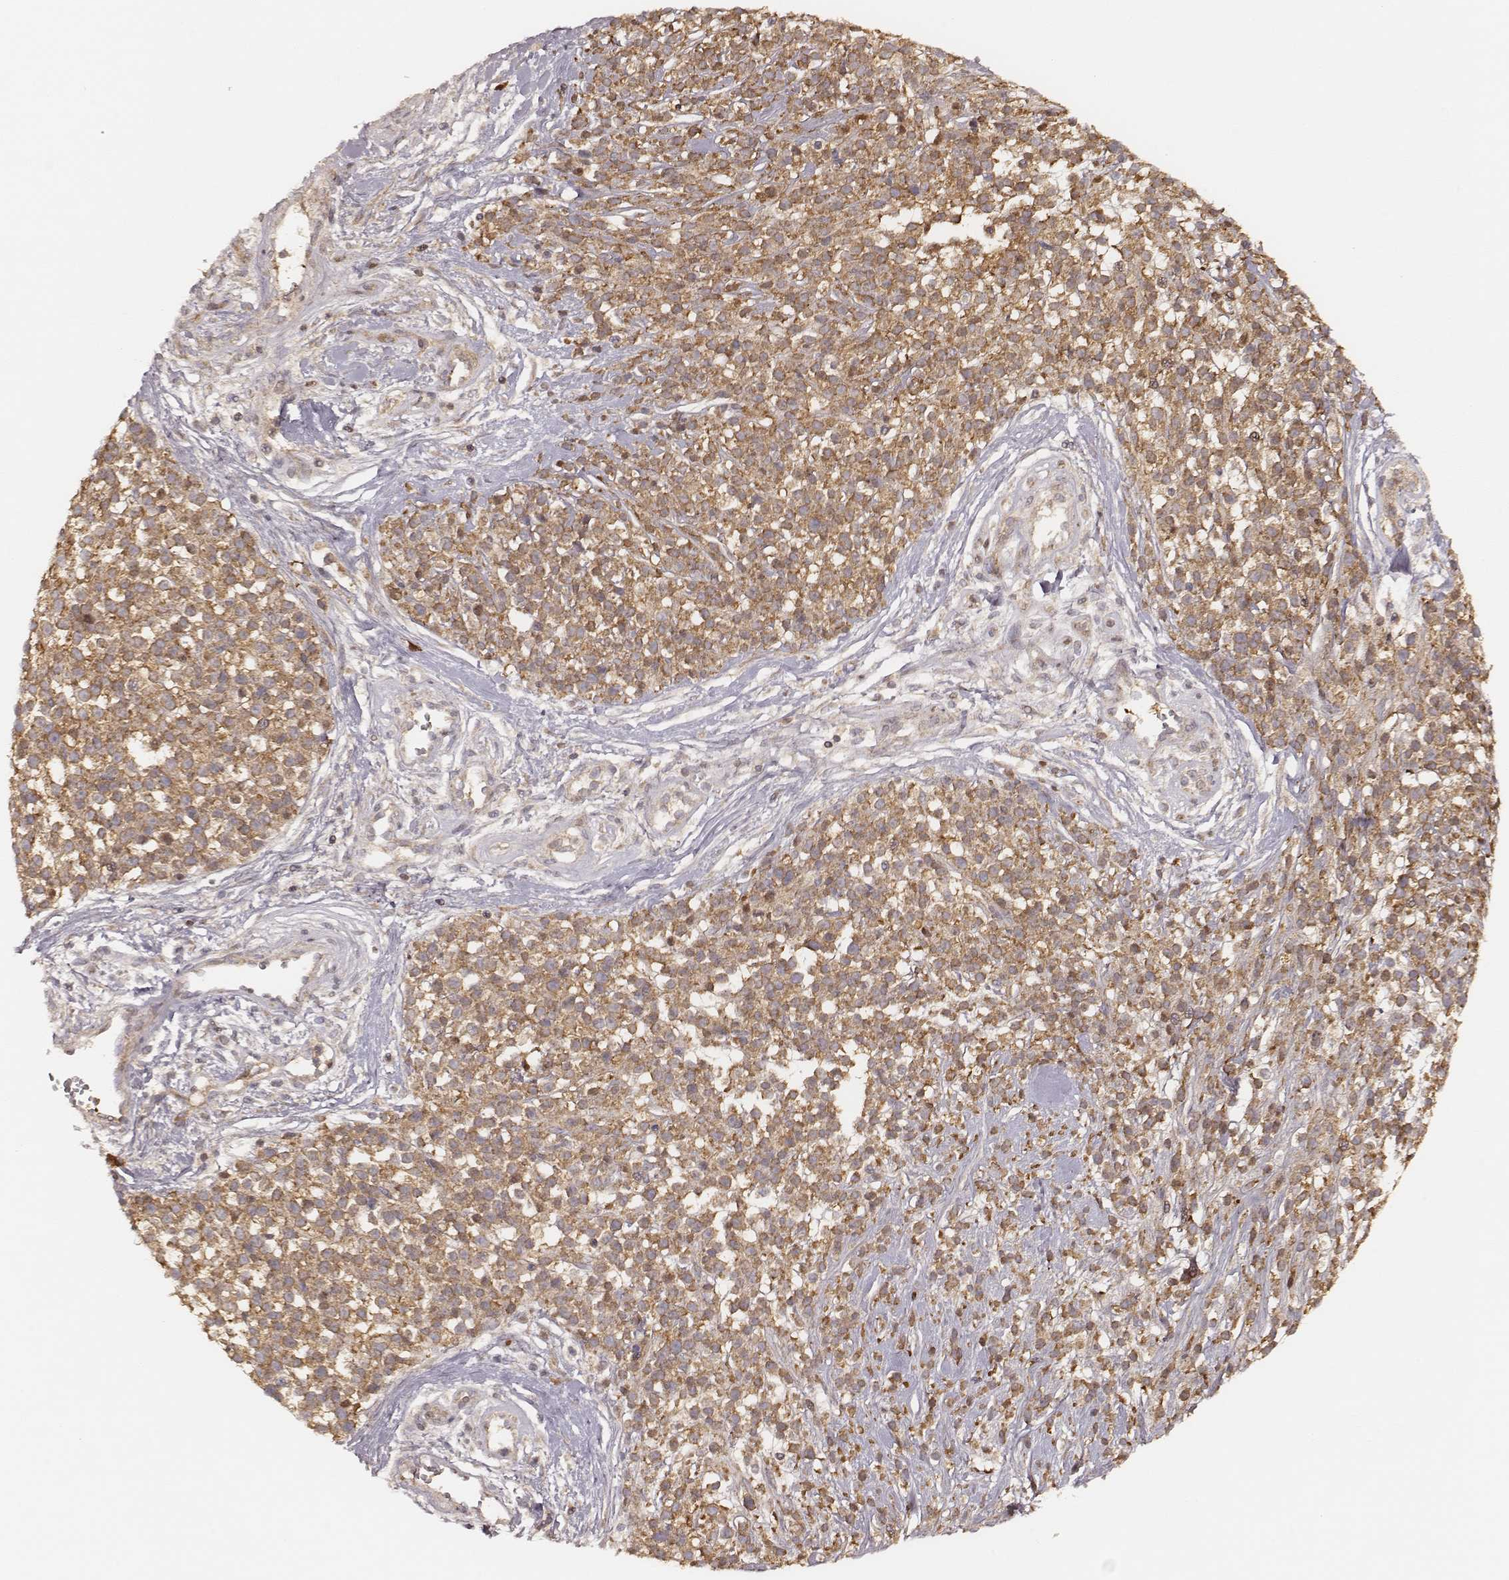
{"staining": {"intensity": "moderate", "quantity": ">75%", "location": "cytoplasmic/membranous"}, "tissue": "melanoma", "cell_type": "Tumor cells", "image_type": "cancer", "snomed": [{"axis": "morphology", "description": "Malignant melanoma, NOS"}, {"axis": "topography", "description": "Skin"}, {"axis": "topography", "description": "Skin of trunk"}], "caption": "This image demonstrates immunohistochemistry (IHC) staining of melanoma, with medium moderate cytoplasmic/membranous expression in approximately >75% of tumor cells.", "gene": "CARS1", "patient": {"sex": "male", "age": 74}}